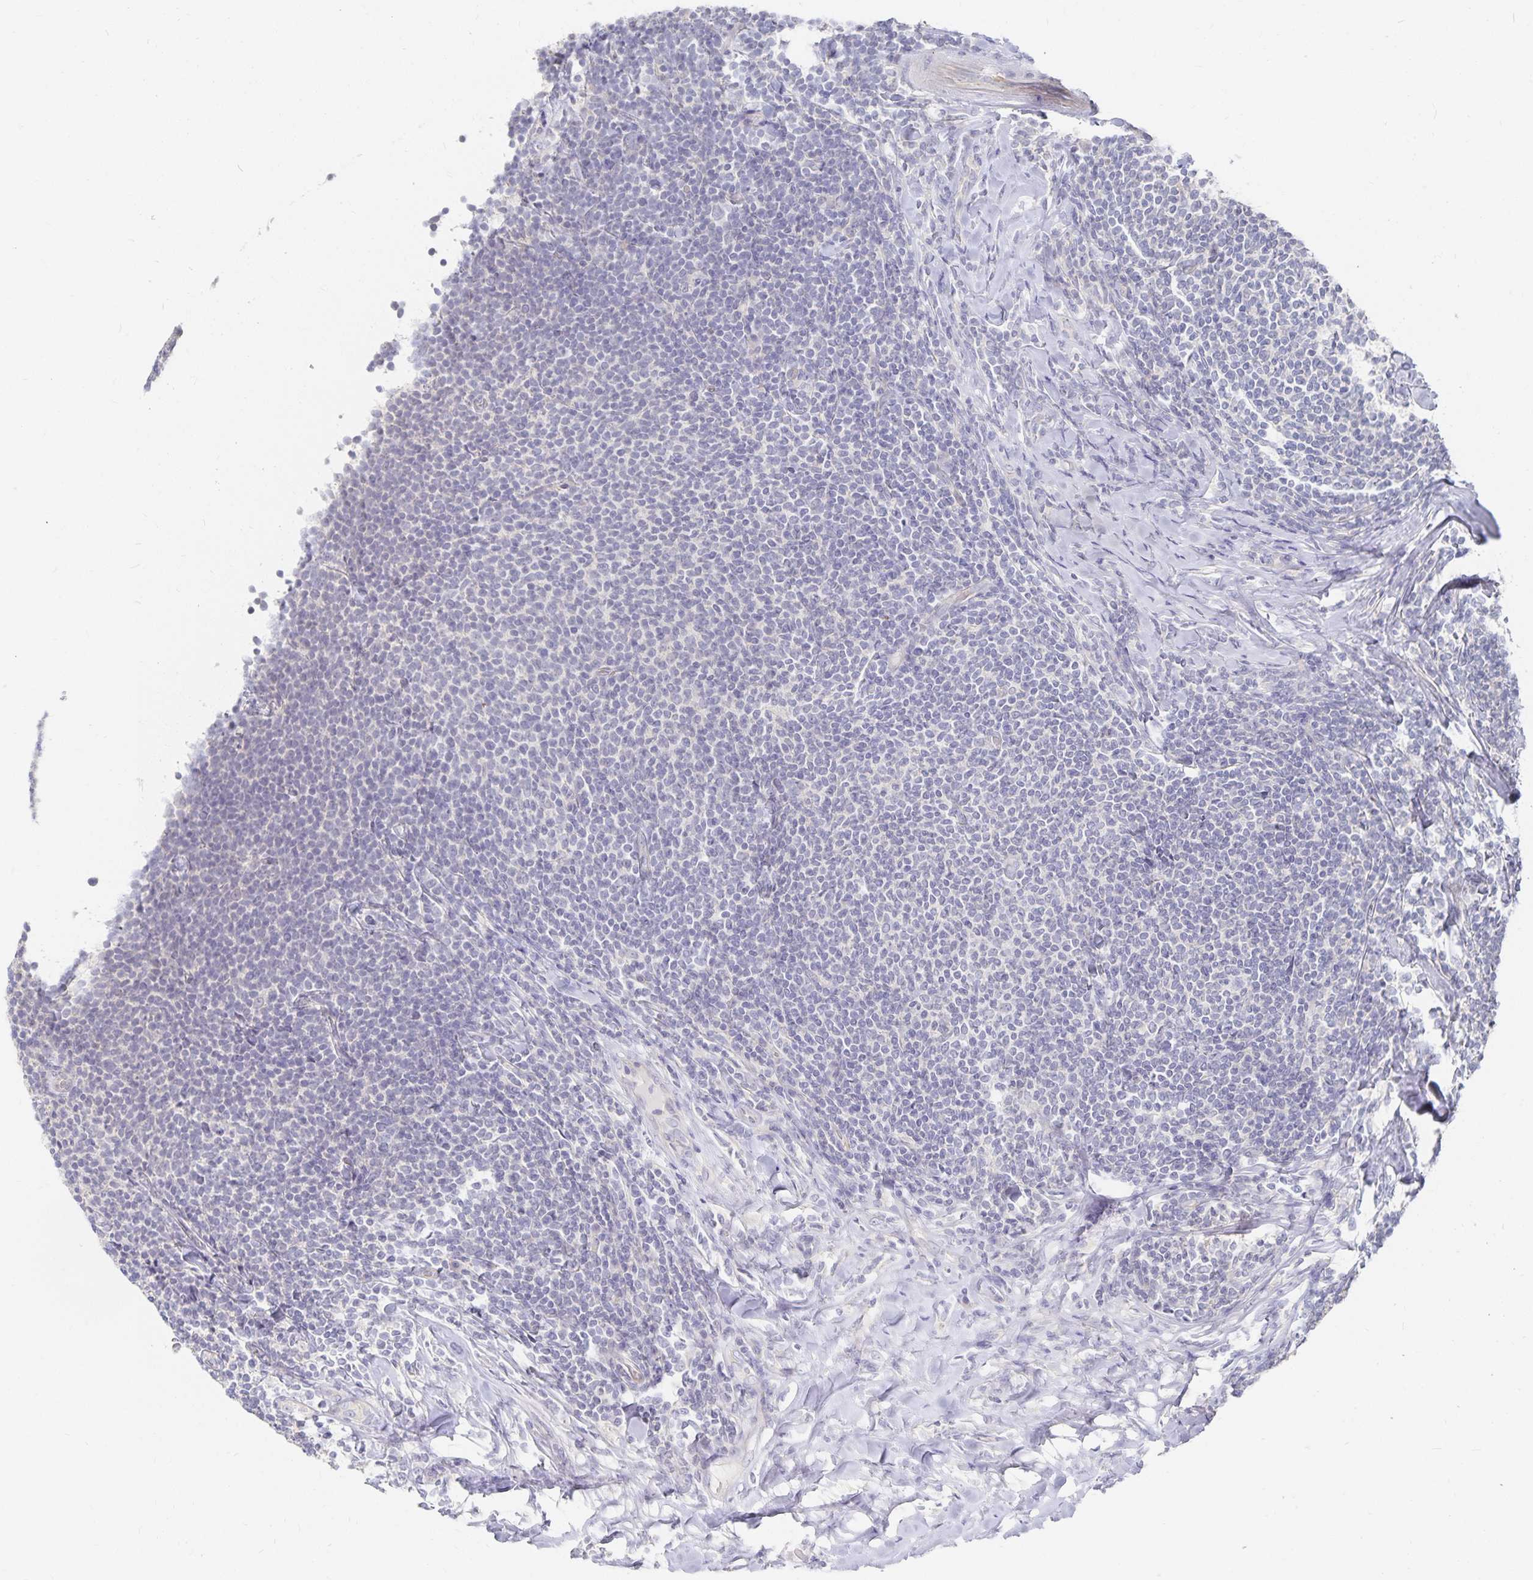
{"staining": {"intensity": "negative", "quantity": "none", "location": "none"}, "tissue": "lymphoma", "cell_type": "Tumor cells", "image_type": "cancer", "snomed": [{"axis": "morphology", "description": "Malignant lymphoma, non-Hodgkin's type, Low grade"}, {"axis": "topography", "description": "Lymph node"}], "caption": "There is no significant expression in tumor cells of low-grade malignant lymphoma, non-Hodgkin's type.", "gene": "DNAH9", "patient": {"sex": "male", "age": 52}}